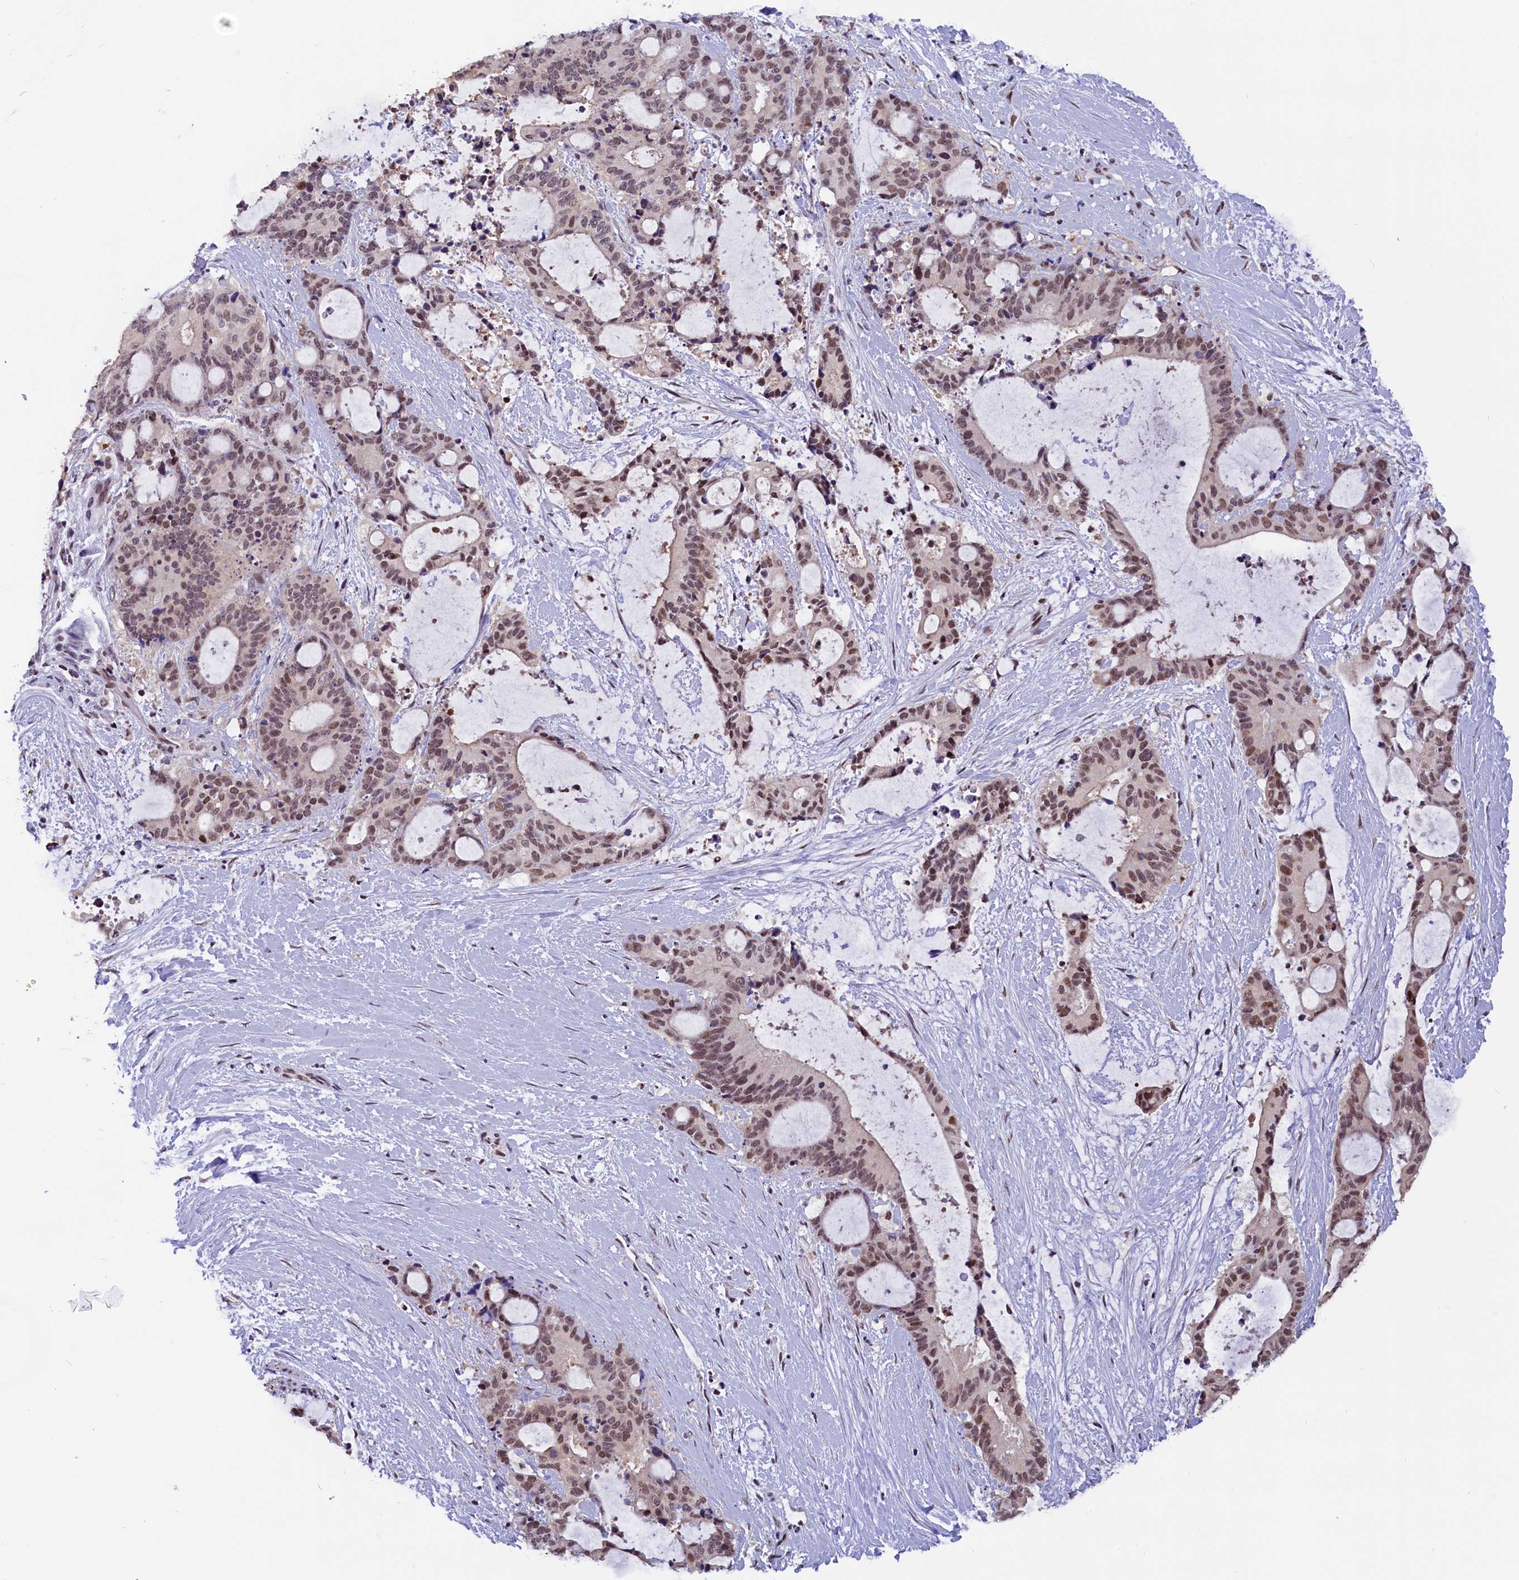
{"staining": {"intensity": "weak", "quantity": ">75%", "location": "nuclear"}, "tissue": "liver cancer", "cell_type": "Tumor cells", "image_type": "cancer", "snomed": [{"axis": "morphology", "description": "Normal tissue, NOS"}, {"axis": "morphology", "description": "Cholangiocarcinoma"}, {"axis": "topography", "description": "Liver"}, {"axis": "topography", "description": "Peripheral nerve tissue"}], "caption": "Cholangiocarcinoma (liver) stained for a protein (brown) displays weak nuclear positive positivity in about >75% of tumor cells.", "gene": "CDYL2", "patient": {"sex": "female", "age": 73}}